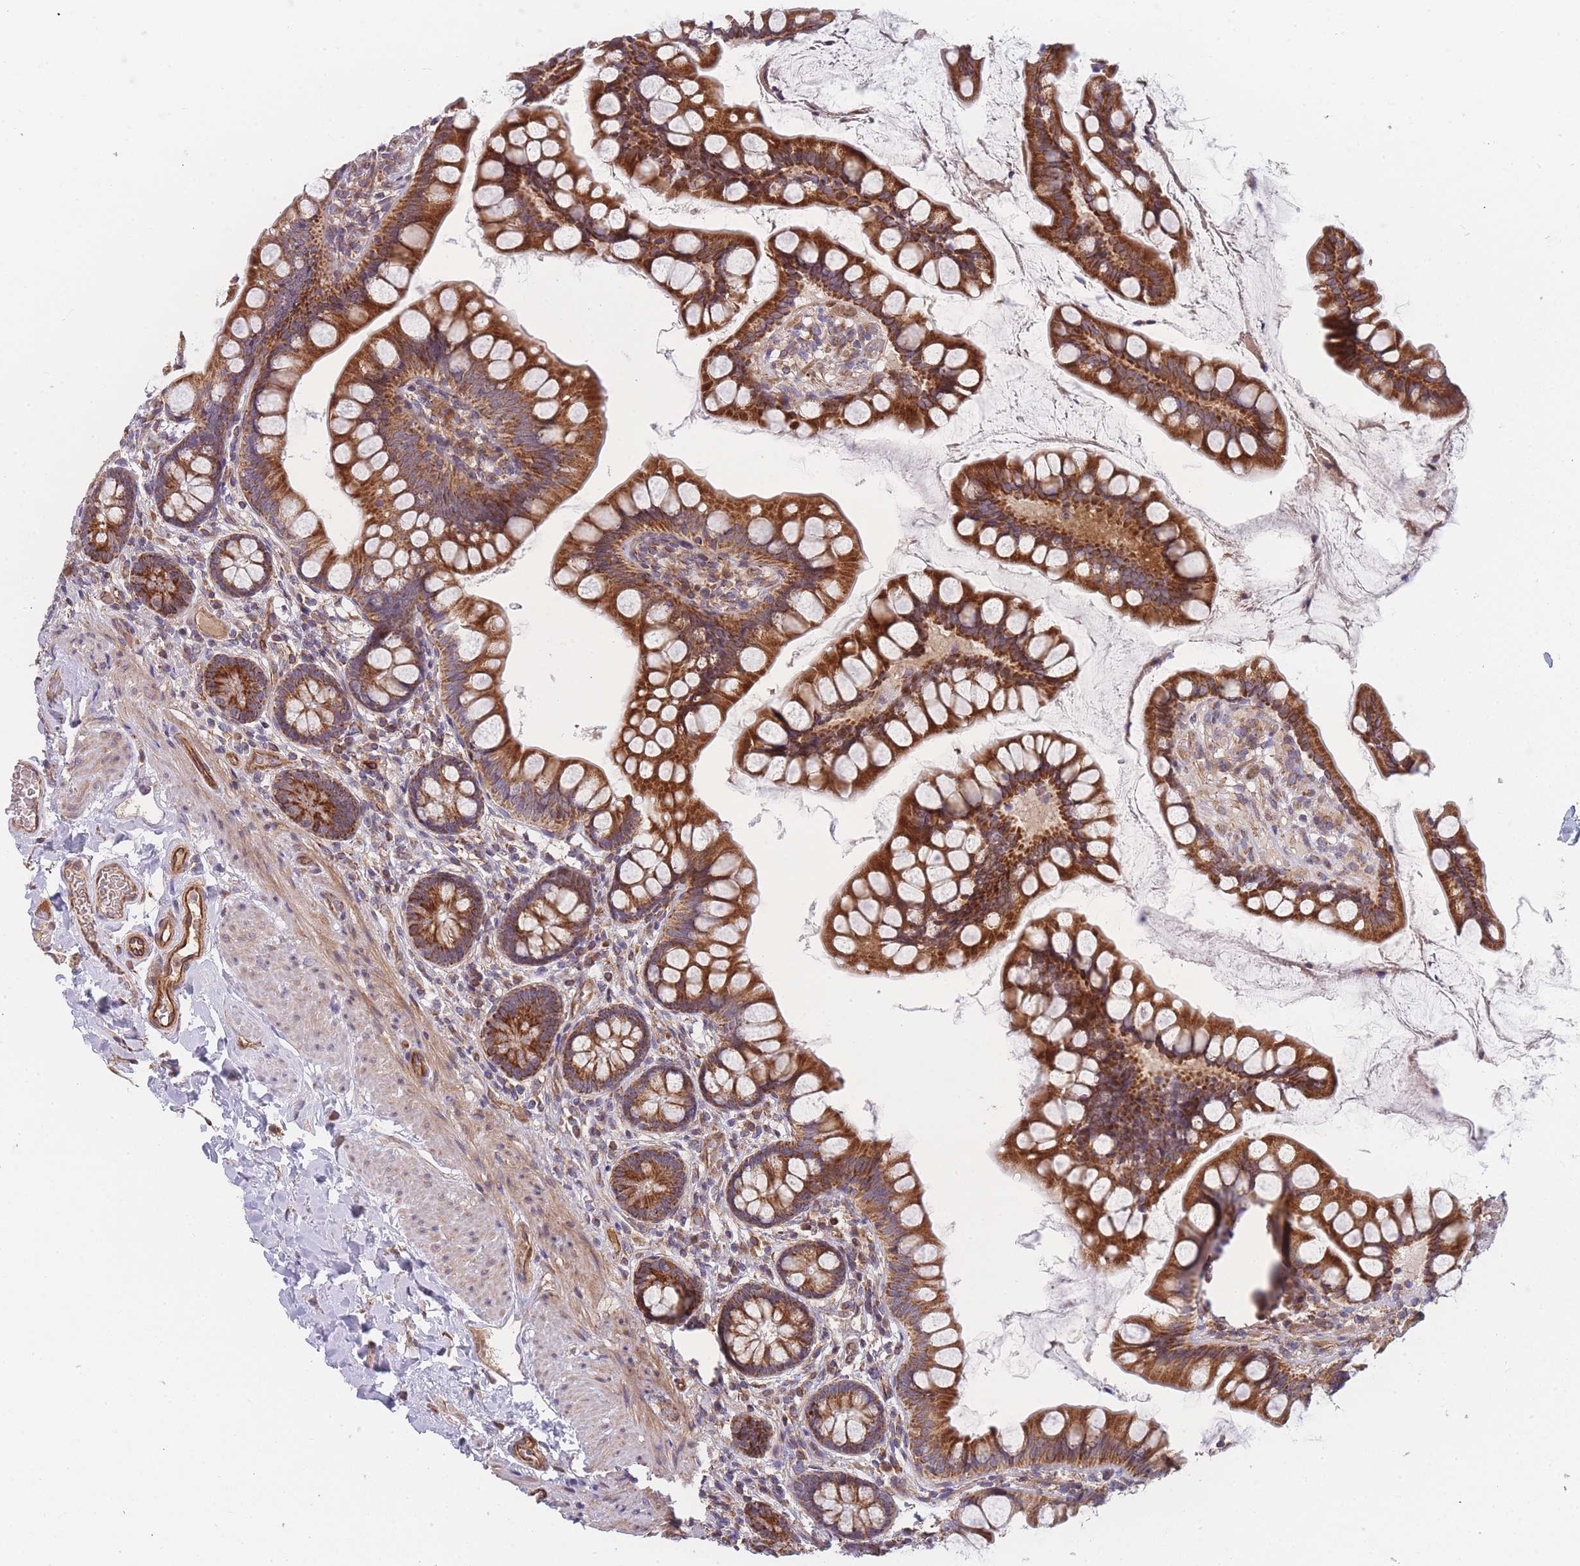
{"staining": {"intensity": "strong", "quantity": ">75%", "location": "cytoplasmic/membranous"}, "tissue": "small intestine", "cell_type": "Glandular cells", "image_type": "normal", "snomed": [{"axis": "morphology", "description": "Normal tissue, NOS"}, {"axis": "topography", "description": "Small intestine"}], "caption": "An IHC photomicrograph of normal tissue is shown. Protein staining in brown labels strong cytoplasmic/membranous positivity in small intestine within glandular cells.", "gene": "MTRES1", "patient": {"sex": "male", "age": 70}}